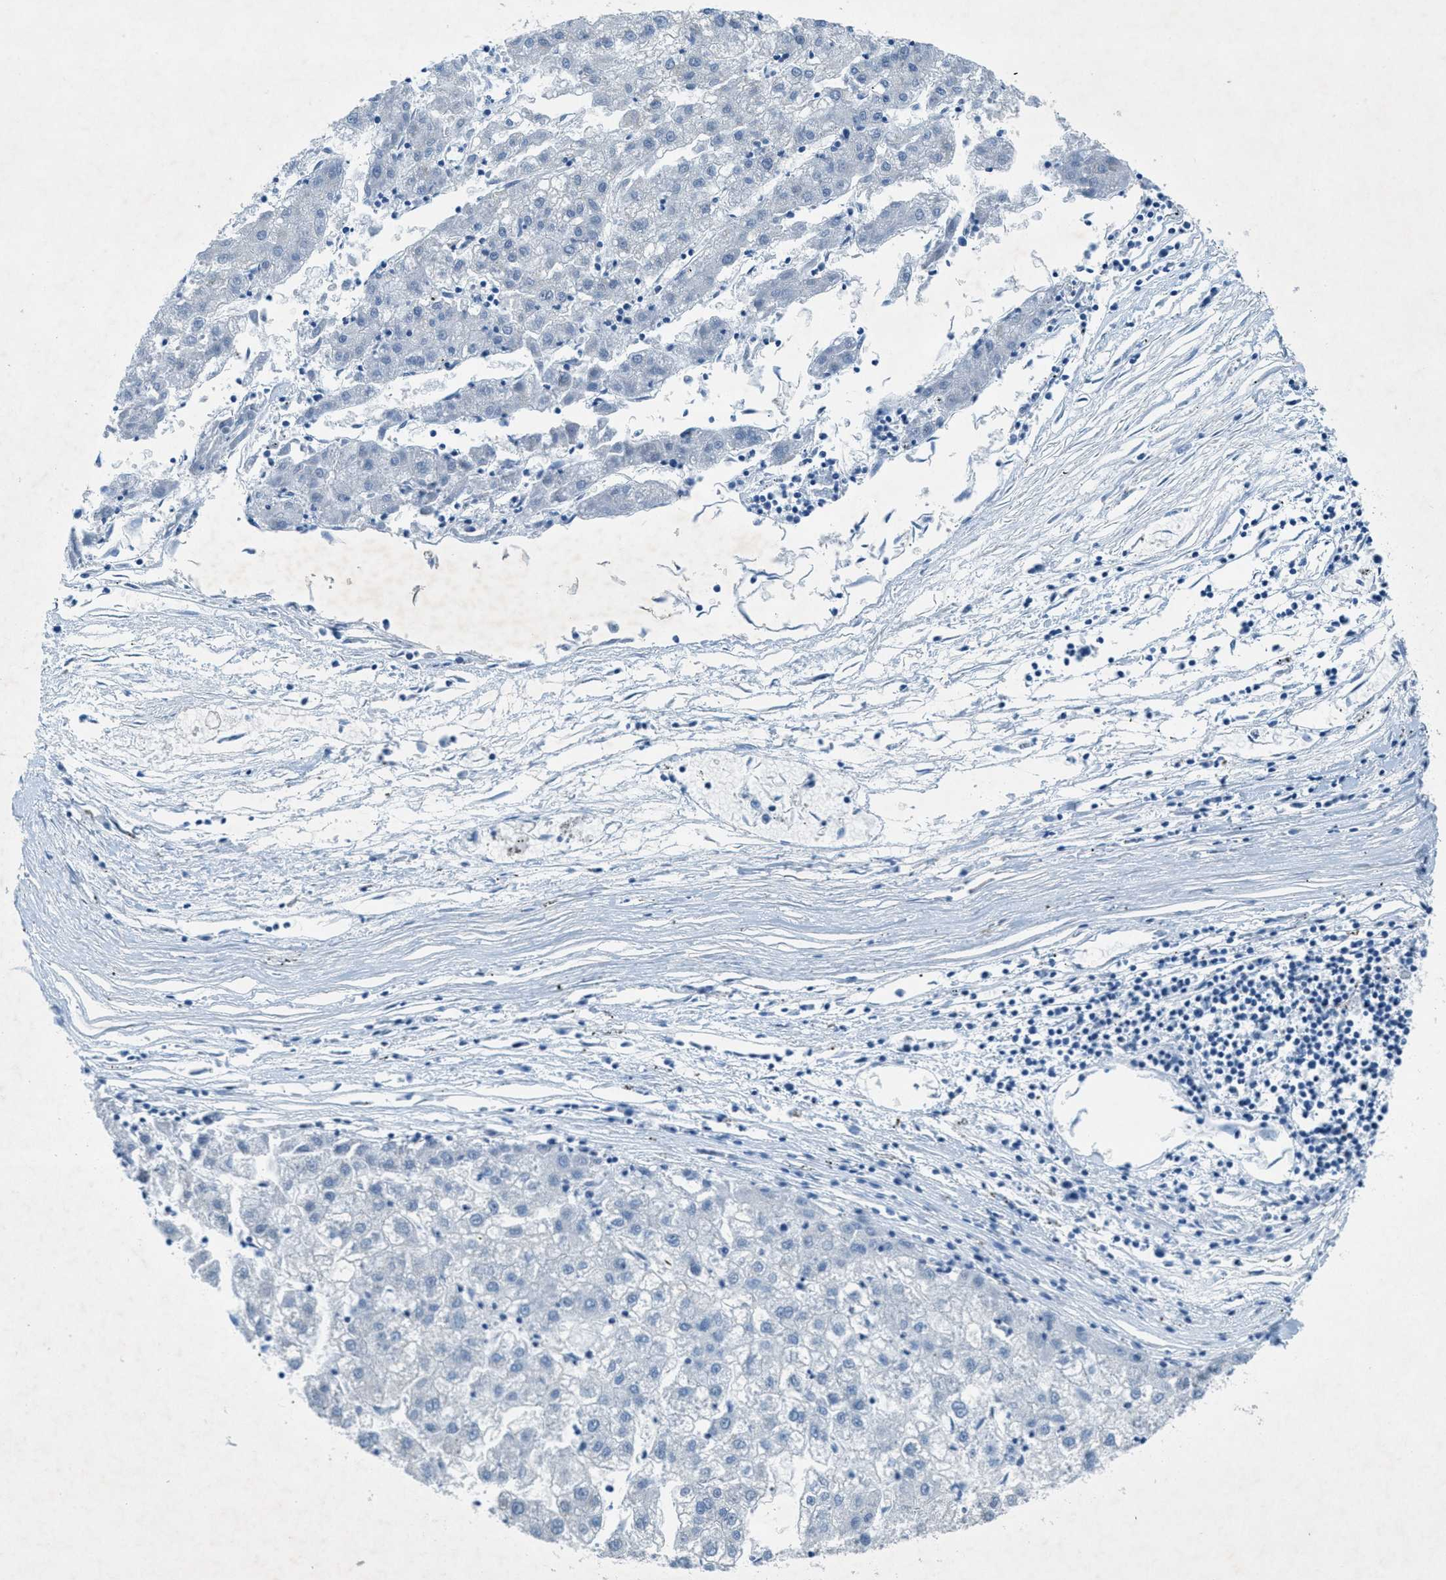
{"staining": {"intensity": "negative", "quantity": "none", "location": "none"}, "tissue": "liver cancer", "cell_type": "Tumor cells", "image_type": "cancer", "snomed": [{"axis": "morphology", "description": "Carcinoma, Hepatocellular, NOS"}, {"axis": "topography", "description": "Liver"}], "caption": "Immunohistochemistry histopathology image of neoplastic tissue: human hepatocellular carcinoma (liver) stained with DAB (3,3'-diaminobenzidine) reveals no significant protein expression in tumor cells.", "gene": "GALNT17", "patient": {"sex": "male", "age": 72}}